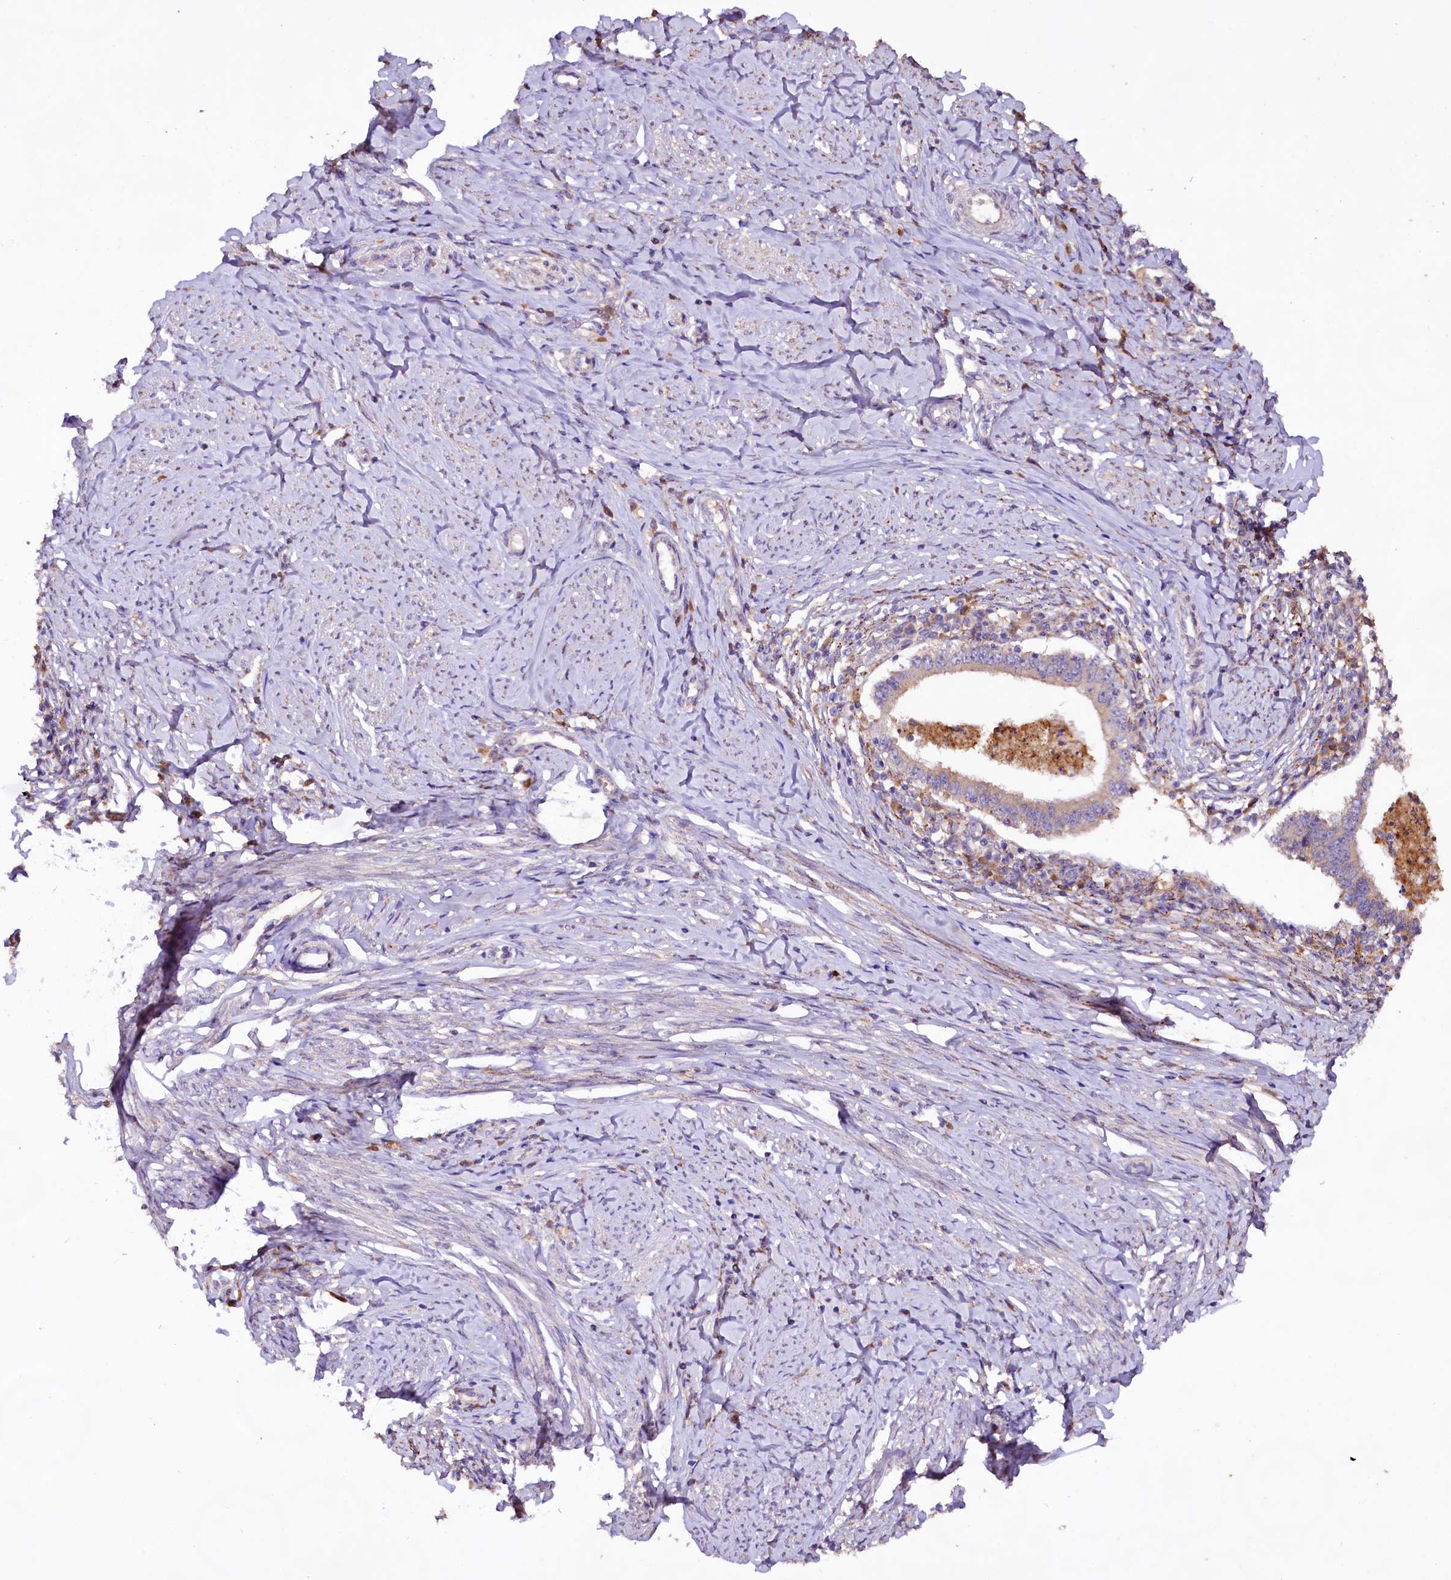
{"staining": {"intensity": "weak", "quantity": "25%-75%", "location": "cytoplasmic/membranous"}, "tissue": "cervical cancer", "cell_type": "Tumor cells", "image_type": "cancer", "snomed": [{"axis": "morphology", "description": "Adenocarcinoma, NOS"}, {"axis": "topography", "description": "Cervix"}], "caption": "Cervical cancer was stained to show a protein in brown. There is low levels of weak cytoplasmic/membranous staining in approximately 25%-75% of tumor cells.", "gene": "DMXL2", "patient": {"sex": "female", "age": 36}}